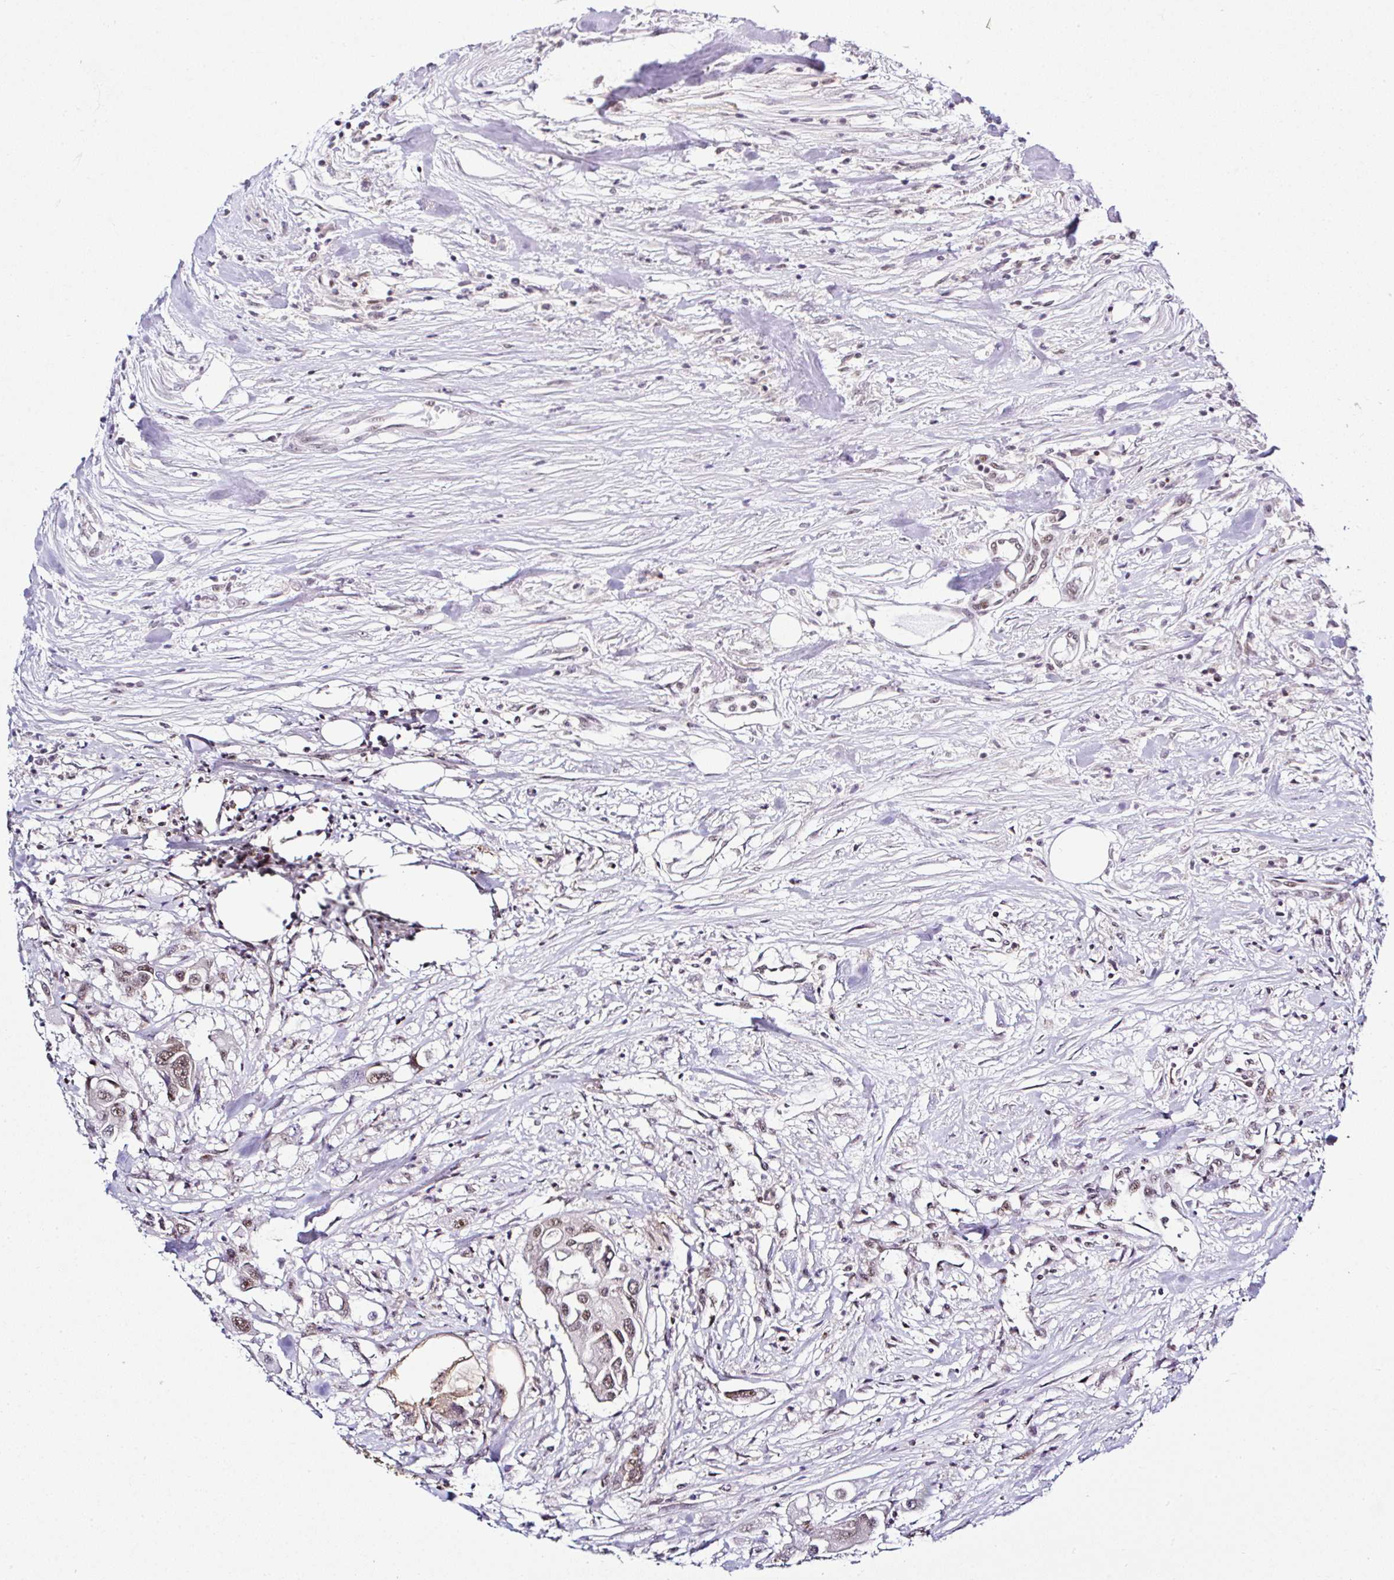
{"staining": {"intensity": "moderate", "quantity": ">75%", "location": "nuclear"}, "tissue": "colorectal cancer", "cell_type": "Tumor cells", "image_type": "cancer", "snomed": [{"axis": "morphology", "description": "Adenocarcinoma, NOS"}, {"axis": "topography", "description": "Colon"}], "caption": "Colorectal cancer (adenocarcinoma) tissue exhibits moderate nuclear expression in about >75% of tumor cells (Brightfield microscopy of DAB IHC at high magnification).", "gene": "PTPN2", "patient": {"sex": "male", "age": 77}}